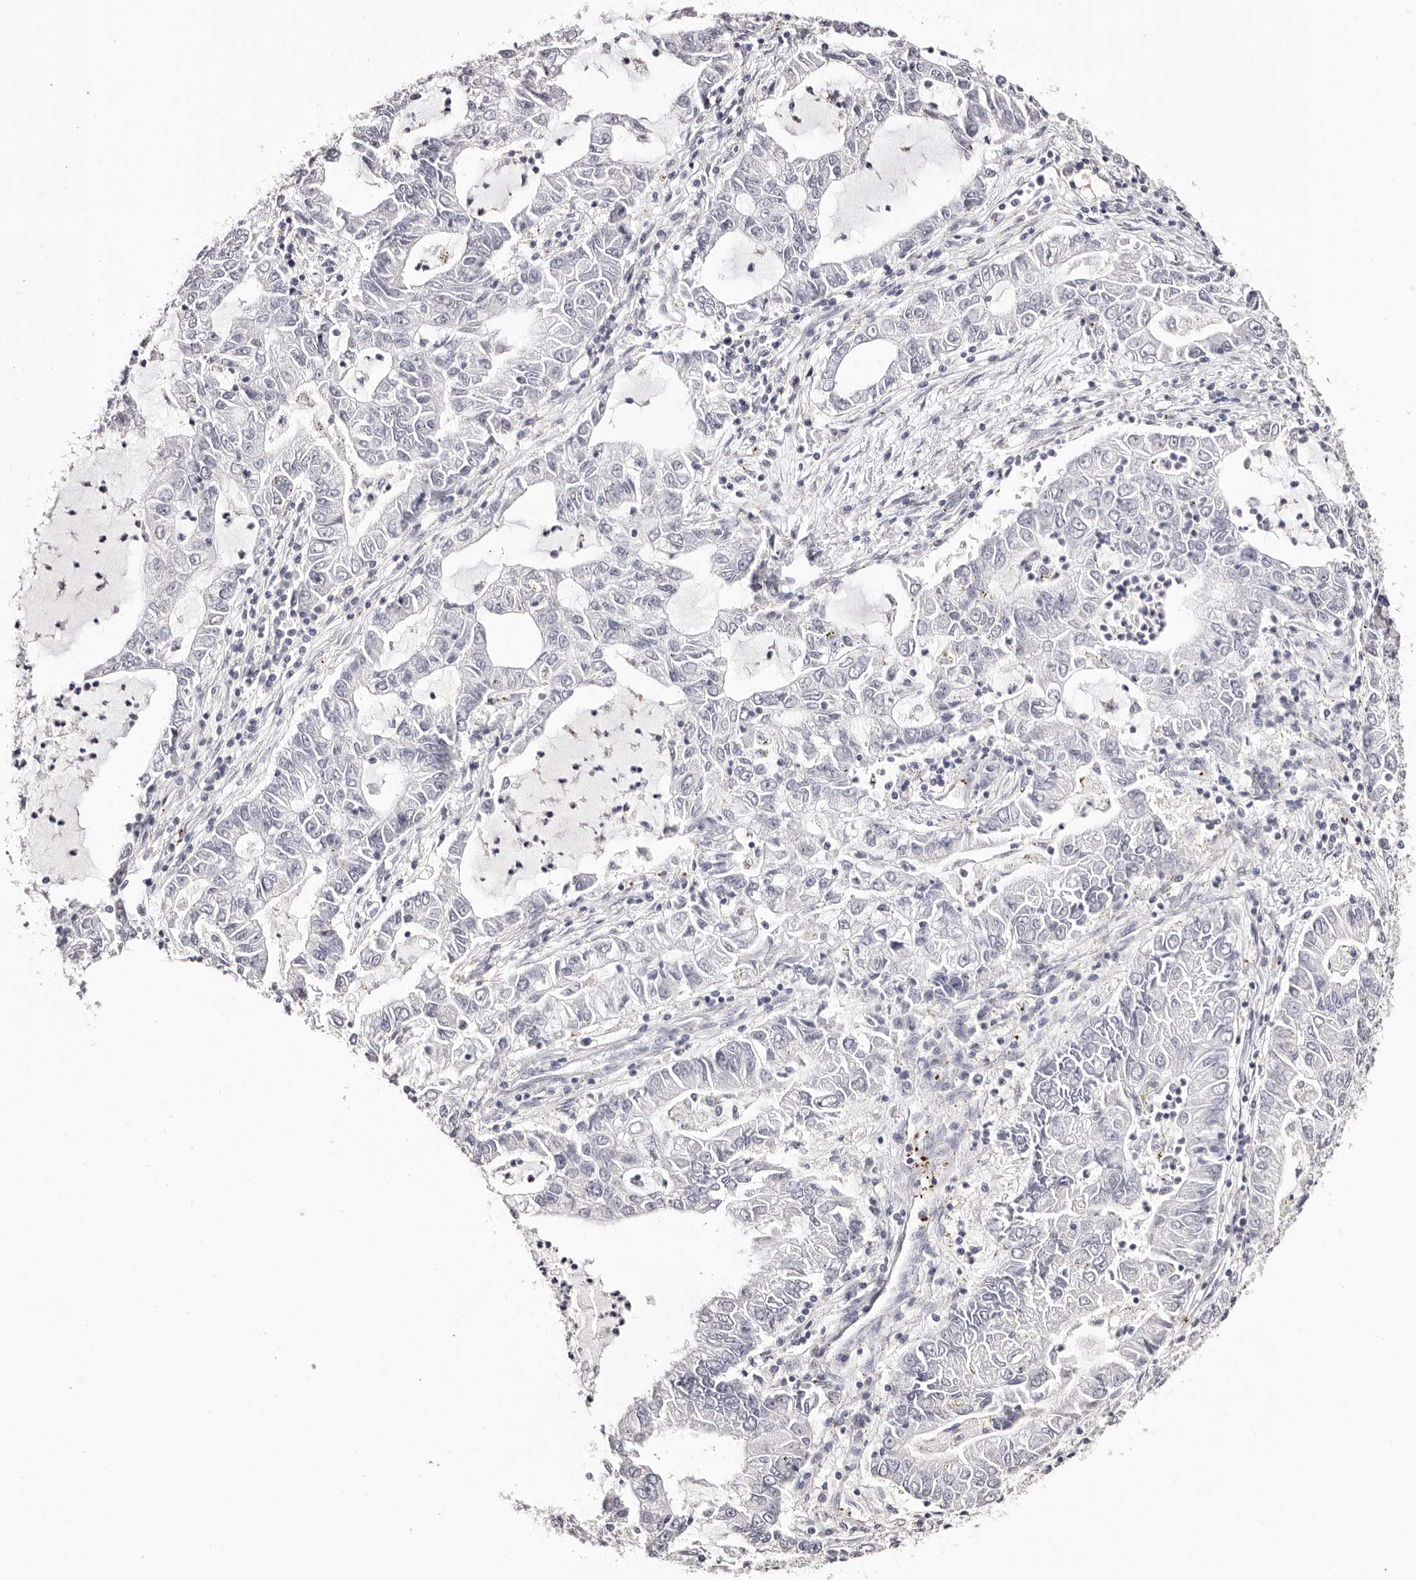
{"staining": {"intensity": "negative", "quantity": "none", "location": "none"}, "tissue": "lung cancer", "cell_type": "Tumor cells", "image_type": "cancer", "snomed": [{"axis": "morphology", "description": "Adenocarcinoma, NOS"}, {"axis": "topography", "description": "Lung"}], "caption": "This image is of lung adenocarcinoma stained with immunohistochemistry to label a protein in brown with the nuclei are counter-stained blue. There is no positivity in tumor cells.", "gene": "PF4", "patient": {"sex": "female", "age": 51}}